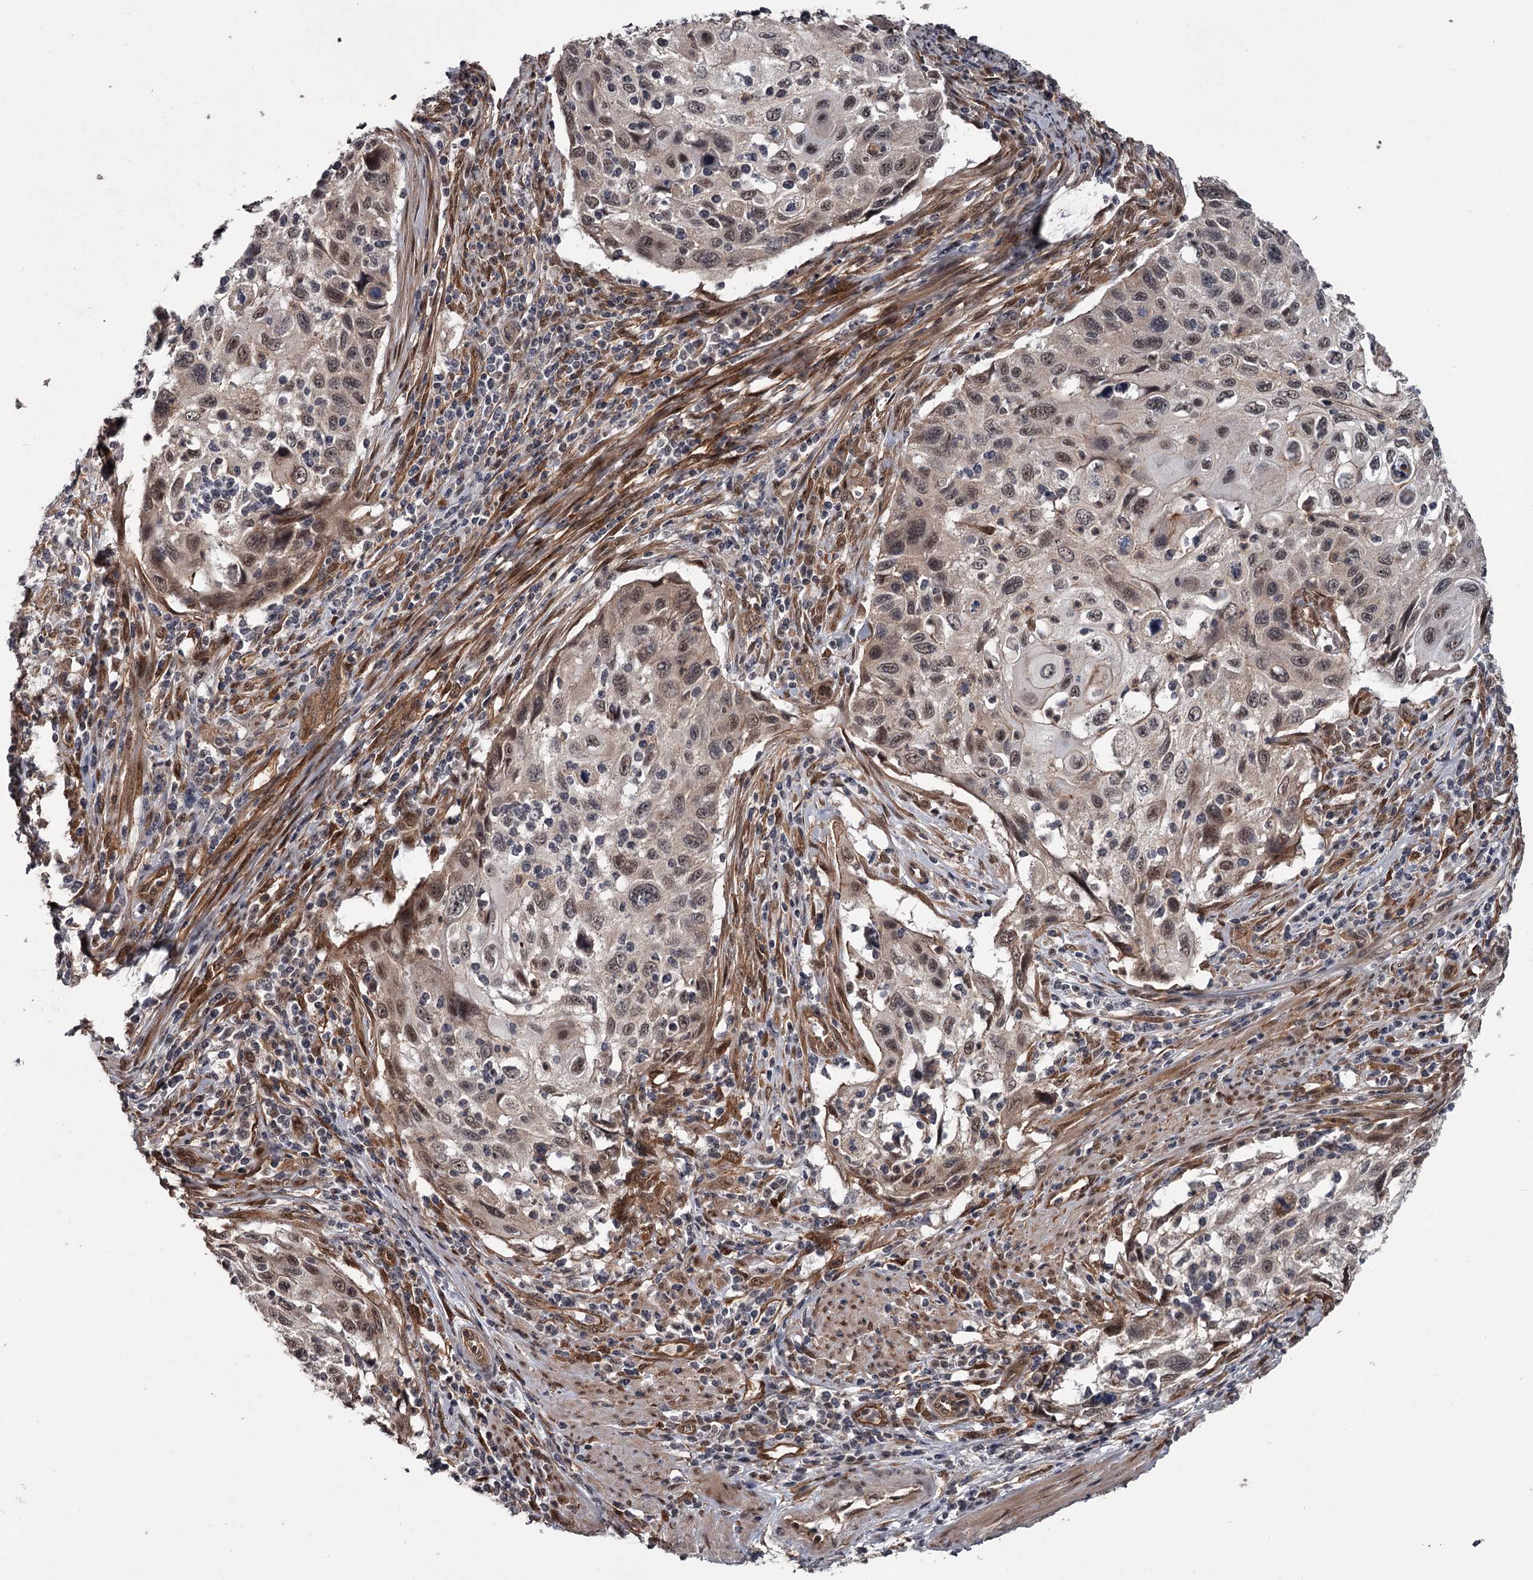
{"staining": {"intensity": "weak", "quantity": "25%-75%", "location": "cytoplasmic/membranous,nuclear"}, "tissue": "cervical cancer", "cell_type": "Tumor cells", "image_type": "cancer", "snomed": [{"axis": "morphology", "description": "Squamous cell carcinoma, NOS"}, {"axis": "topography", "description": "Cervix"}], "caption": "Squamous cell carcinoma (cervical) was stained to show a protein in brown. There is low levels of weak cytoplasmic/membranous and nuclear expression in approximately 25%-75% of tumor cells.", "gene": "CDC42EP2", "patient": {"sex": "female", "age": 70}}